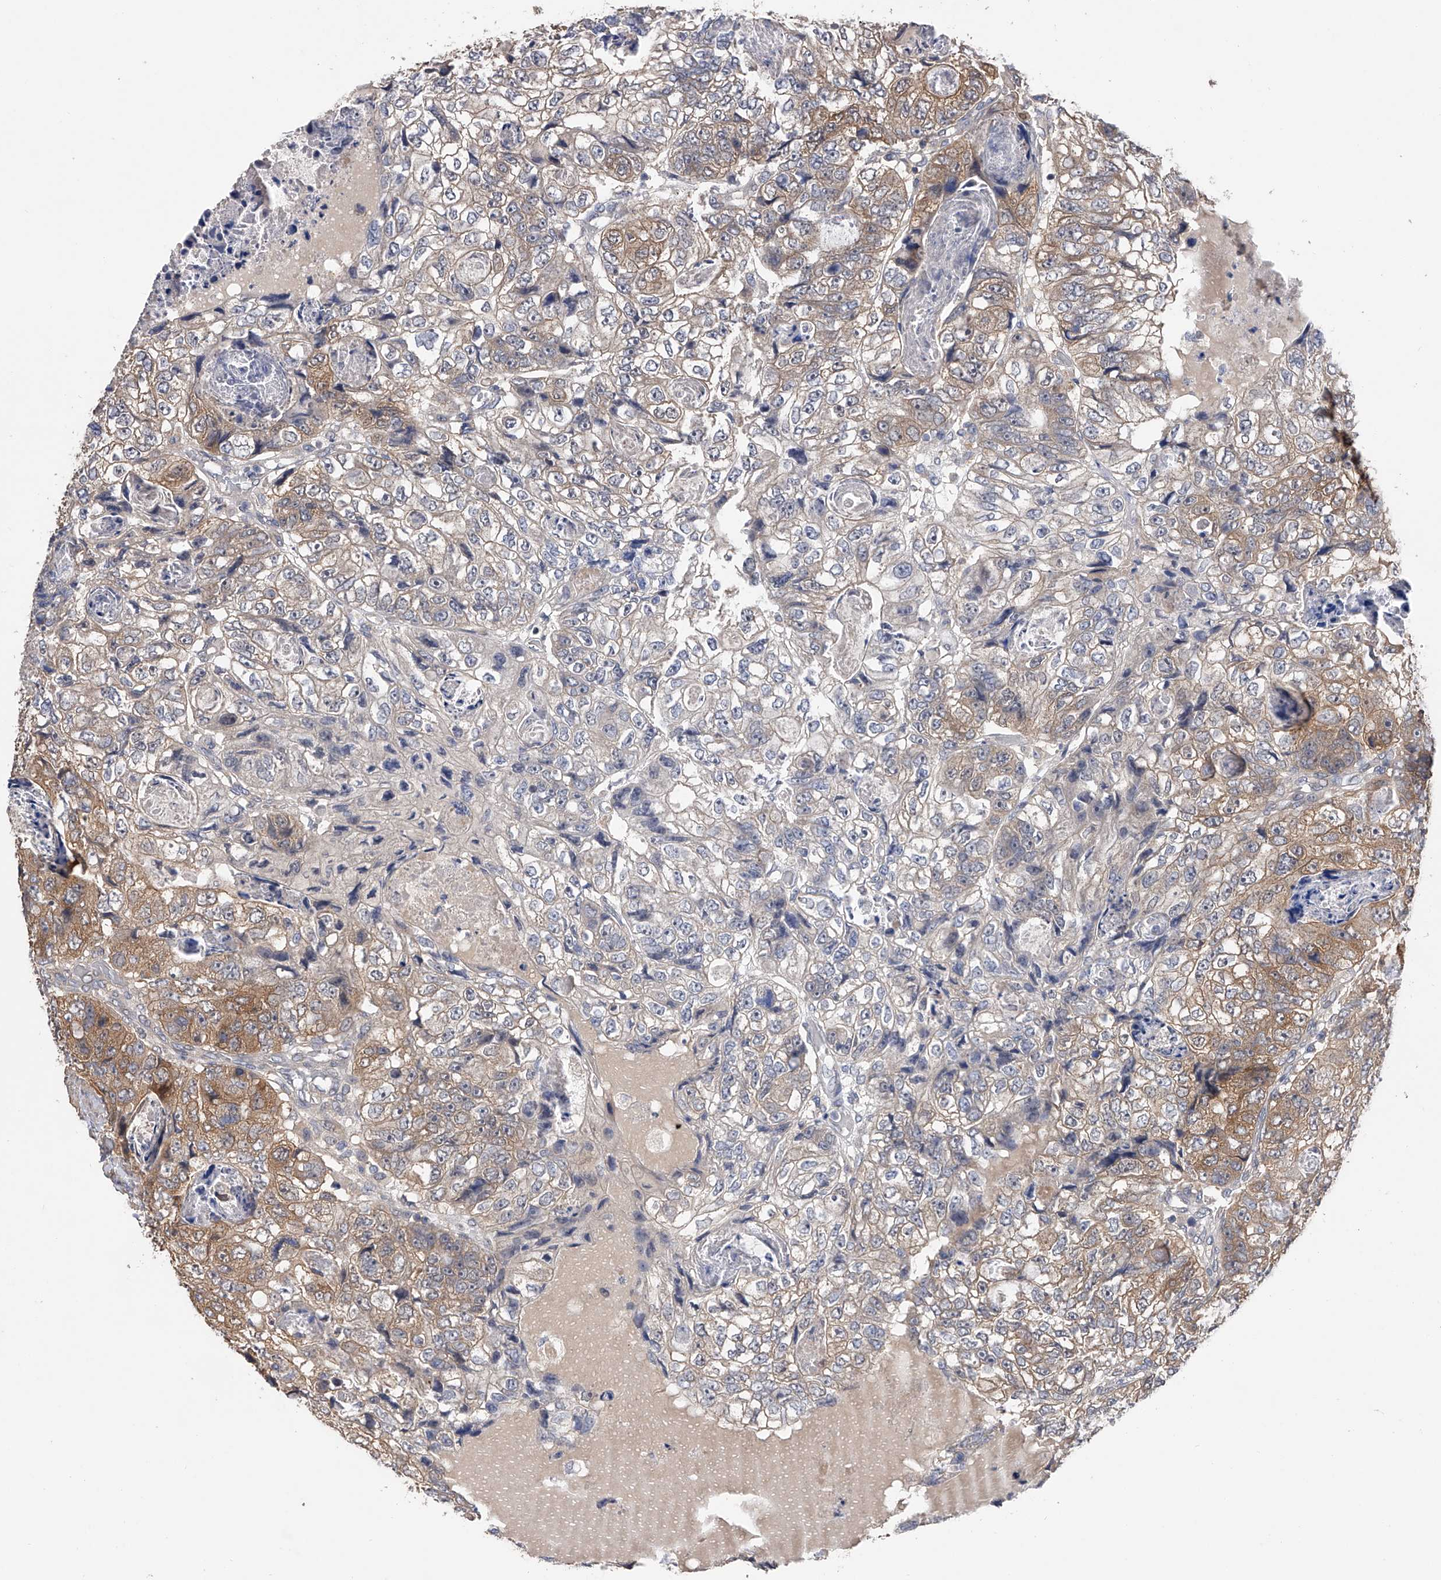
{"staining": {"intensity": "moderate", "quantity": "<25%", "location": "cytoplasmic/membranous"}, "tissue": "colorectal cancer", "cell_type": "Tumor cells", "image_type": "cancer", "snomed": [{"axis": "morphology", "description": "Adenocarcinoma, NOS"}, {"axis": "topography", "description": "Rectum"}], "caption": "DAB (3,3'-diaminobenzidine) immunohistochemical staining of colorectal adenocarcinoma exhibits moderate cytoplasmic/membranous protein staining in approximately <25% of tumor cells.", "gene": "CFAP298", "patient": {"sex": "male", "age": 59}}